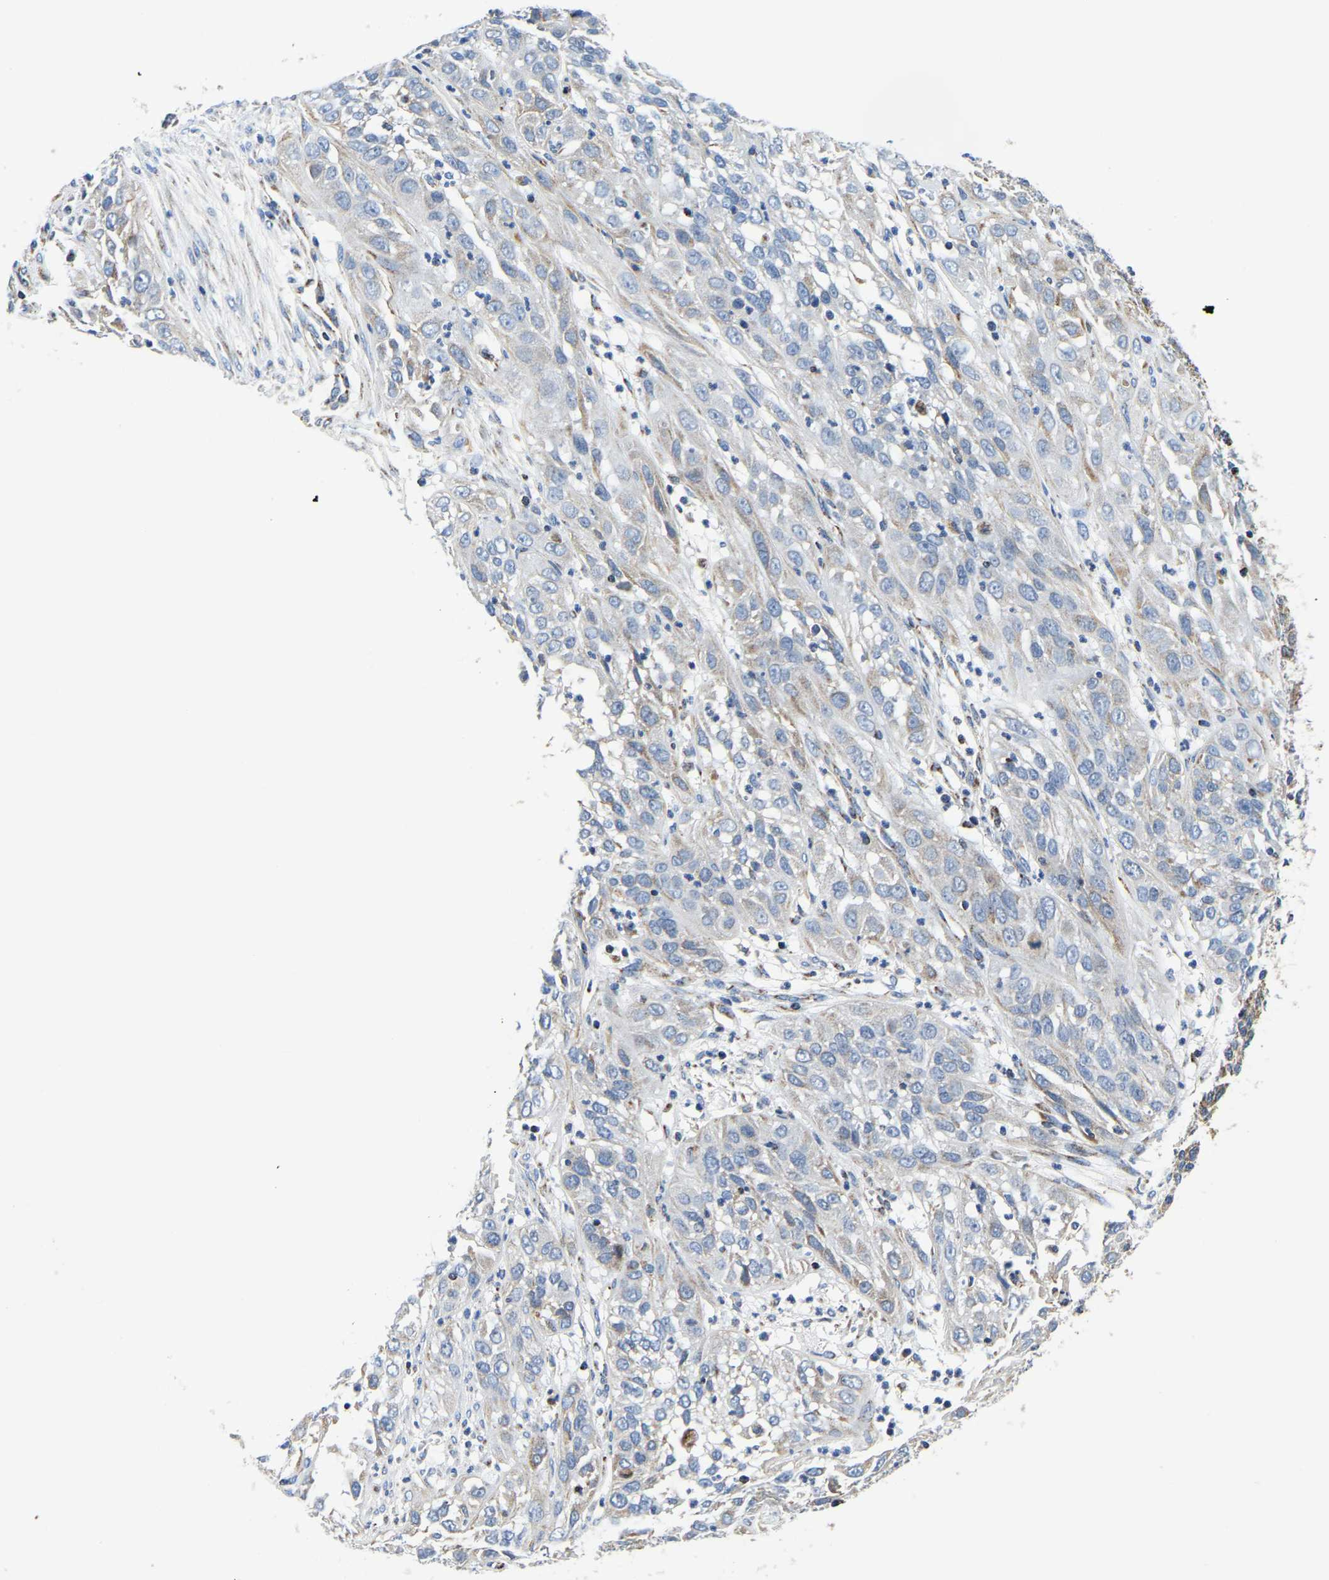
{"staining": {"intensity": "negative", "quantity": "none", "location": "none"}, "tissue": "cervical cancer", "cell_type": "Tumor cells", "image_type": "cancer", "snomed": [{"axis": "morphology", "description": "Squamous cell carcinoma, NOS"}, {"axis": "topography", "description": "Cervix"}], "caption": "Cervical cancer was stained to show a protein in brown. There is no significant positivity in tumor cells.", "gene": "SFXN1", "patient": {"sex": "female", "age": 32}}